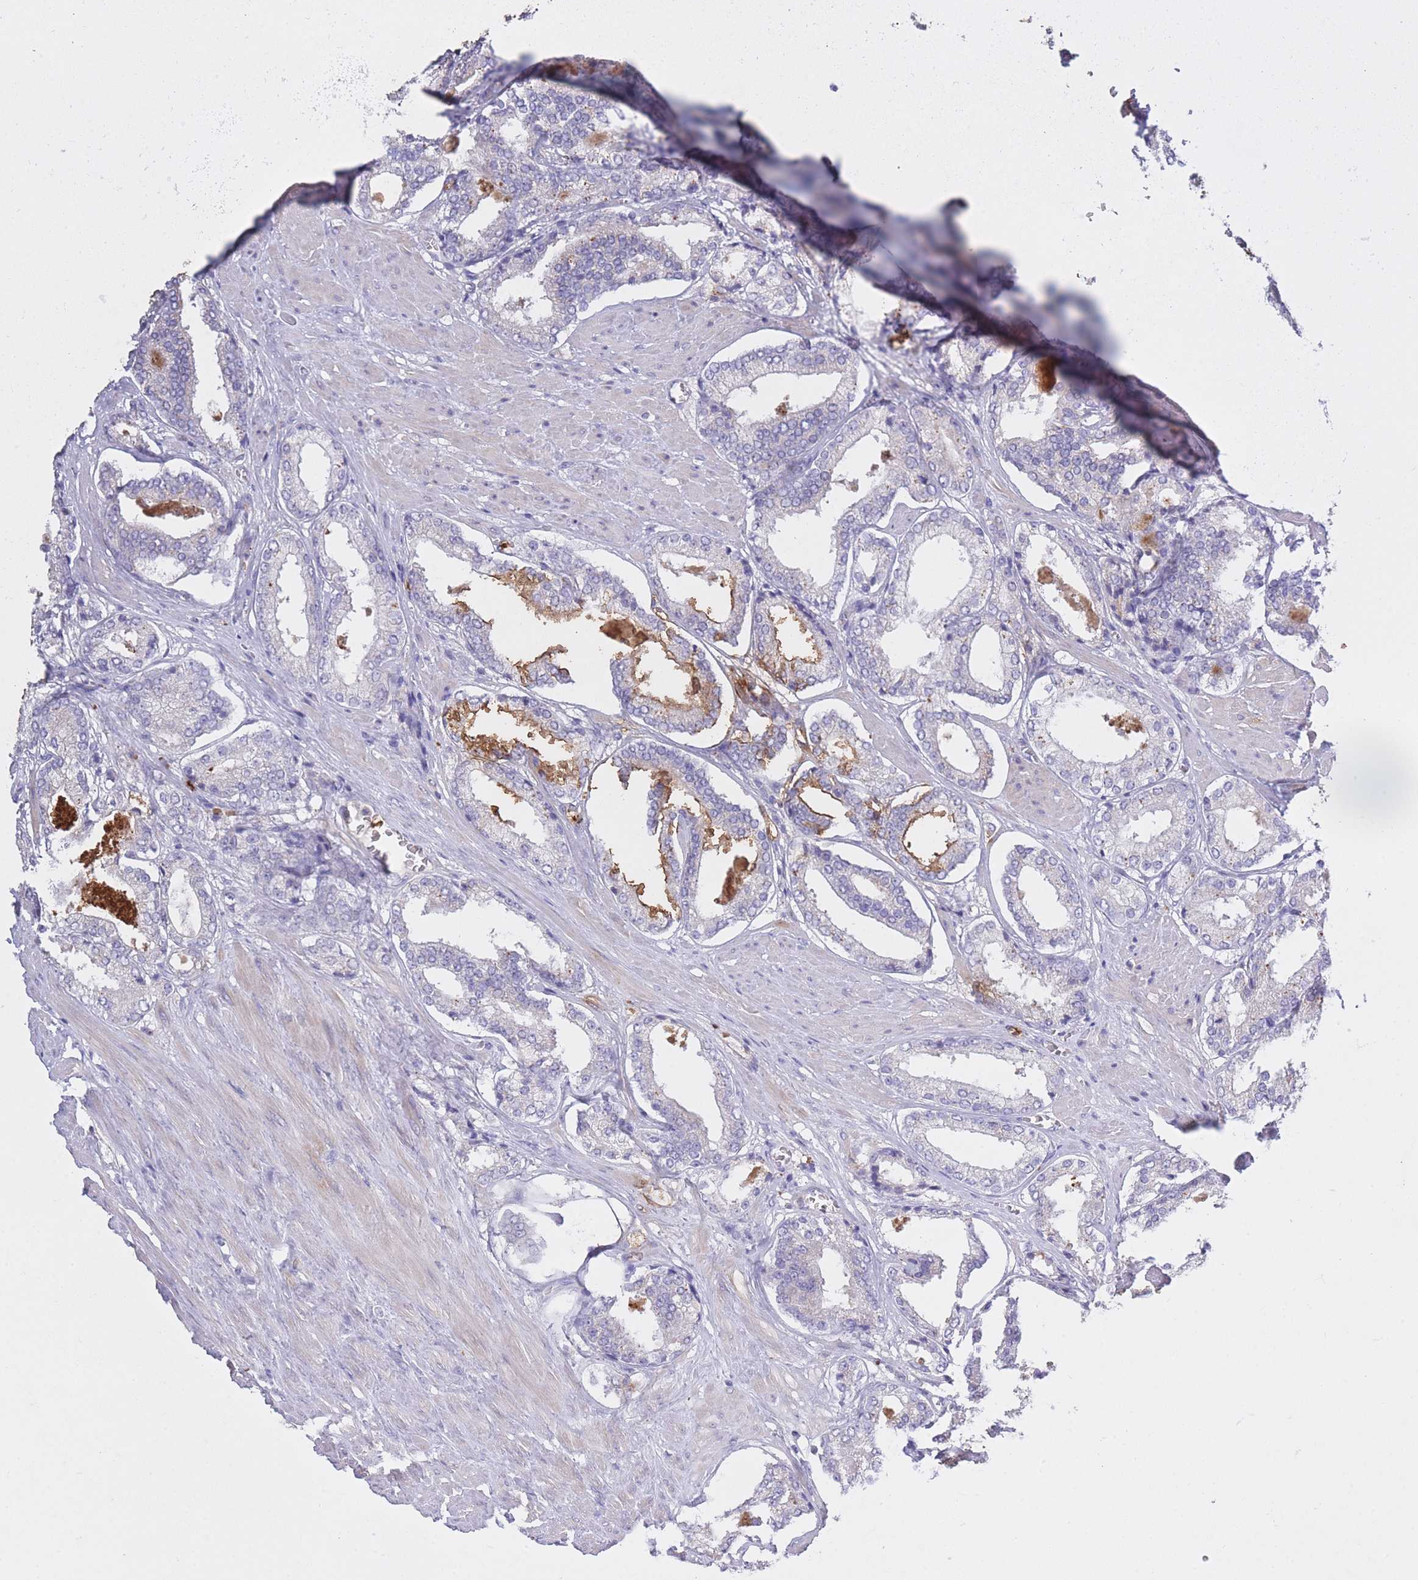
{"staining": {"intensity": "moderate", "quantity": "<25%", "location": "cytoplasmic/membranous"}, "tissue": "prostate cancer", "cell_type": "Tumor cells", "image_type": "cancer", "snomed": [{"axis": "morphology", "description": "Adenocarcinoma, Low grade"}, {"axis": "topography", "description": "Prostate"}], "caption": "Prostate low-grade adenocarcinoma stained with IHC reveals moderate cytoplasmic/membranous positivity in about <25% of tumor cells. The protein is shown in brown color, while the nuclei are stained blue.", "gene": "CENPM", "patient": {"sex": "male", "age": 54}}